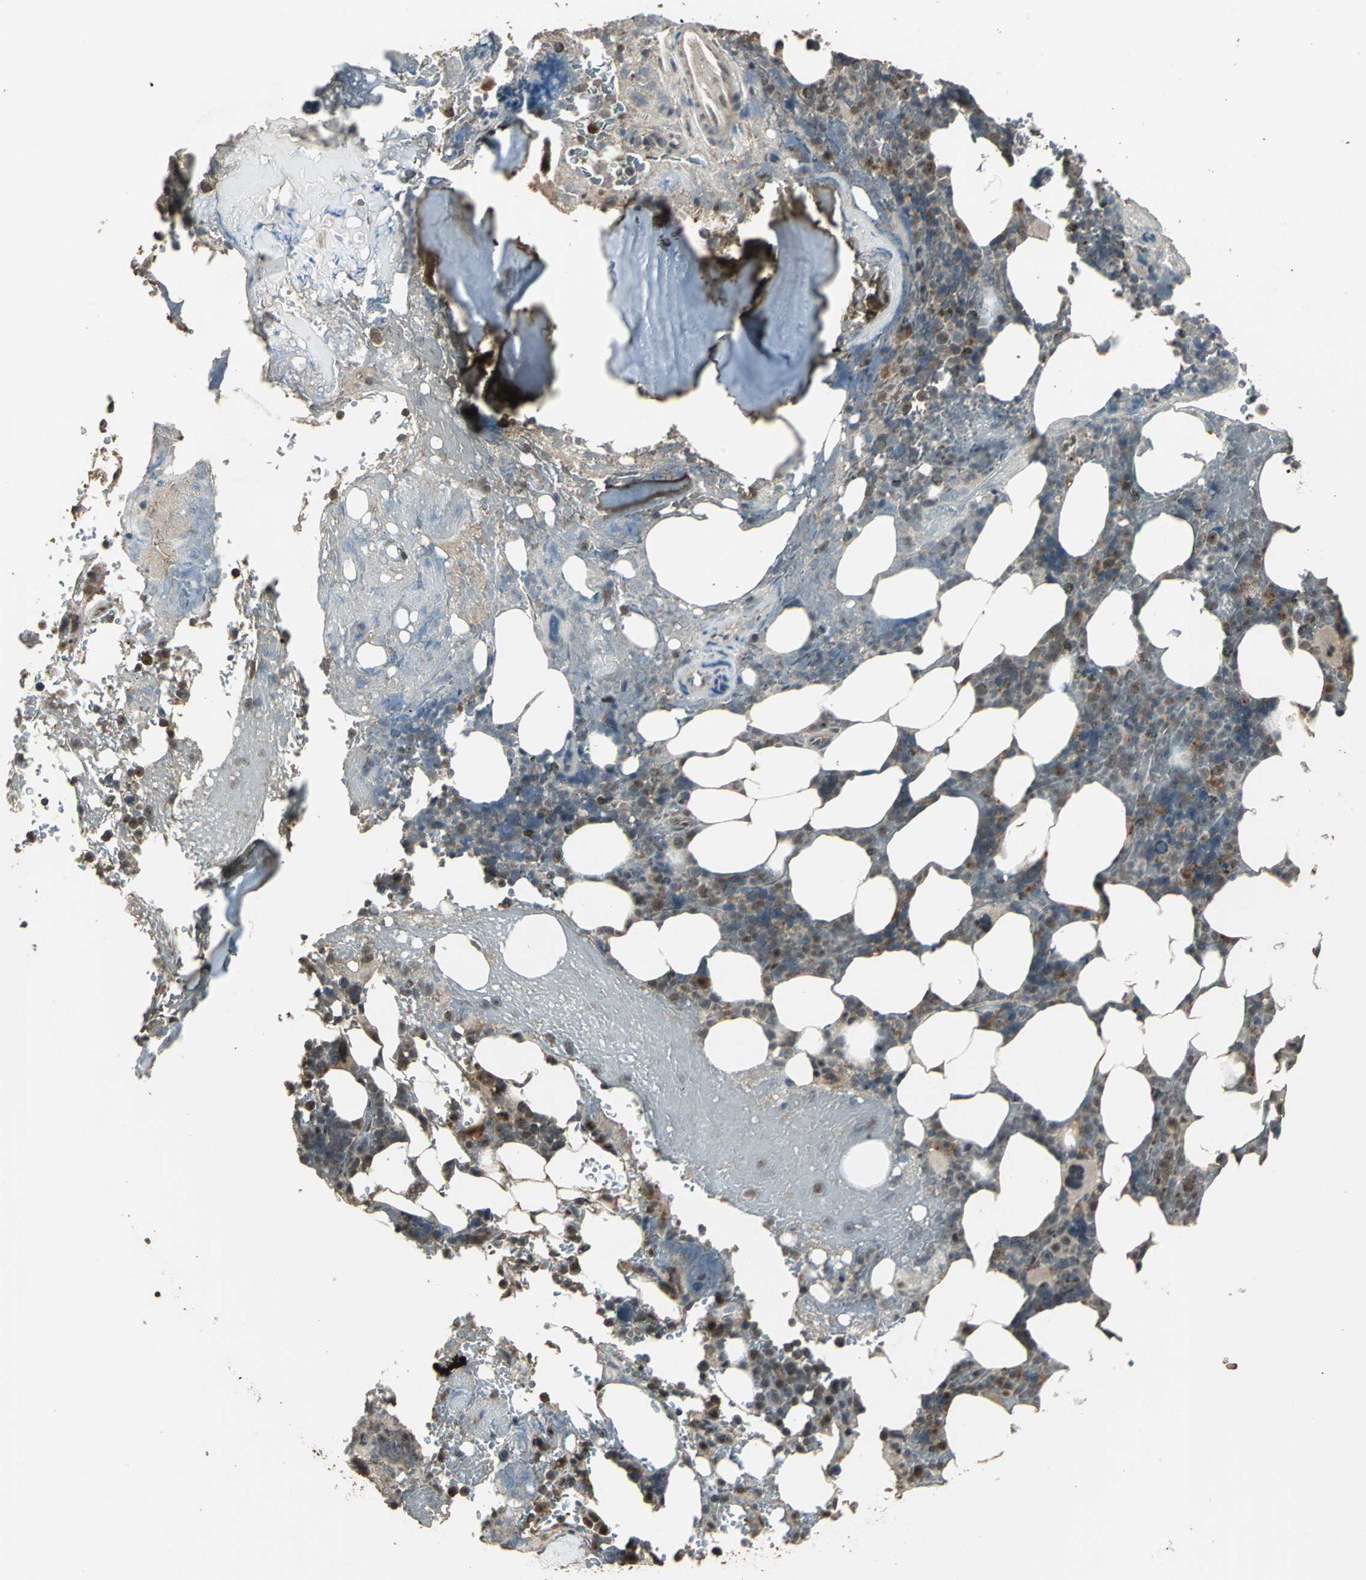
{"staining": {"intensity": "strong", "quantity": "25%-75%", "location": "cytoplasmic/membranous,nuclear"}, "tissue": "bone marrow", "cell_type": "Hematopoietic cells", "image_type": "normal", "snomed": [{"axis": "morphology", "description": "Normal tissue, NOS"}, {"axis": "topography", "description": "Bone marrow"}], "caption": "Strong cytoplasmic/membranous,nuclear protein staining is appreciated in approximately 25%-75% of hematopoietic cells in bone marrow. The protein is stained brown, and the nuclei are stained in blue (DAB (3,3'-diaminobenzidine) IHC with brightfield microscopy, high magnification).", "gene": "UCHL5", "patient": {"sex": "female", "age": 73}}